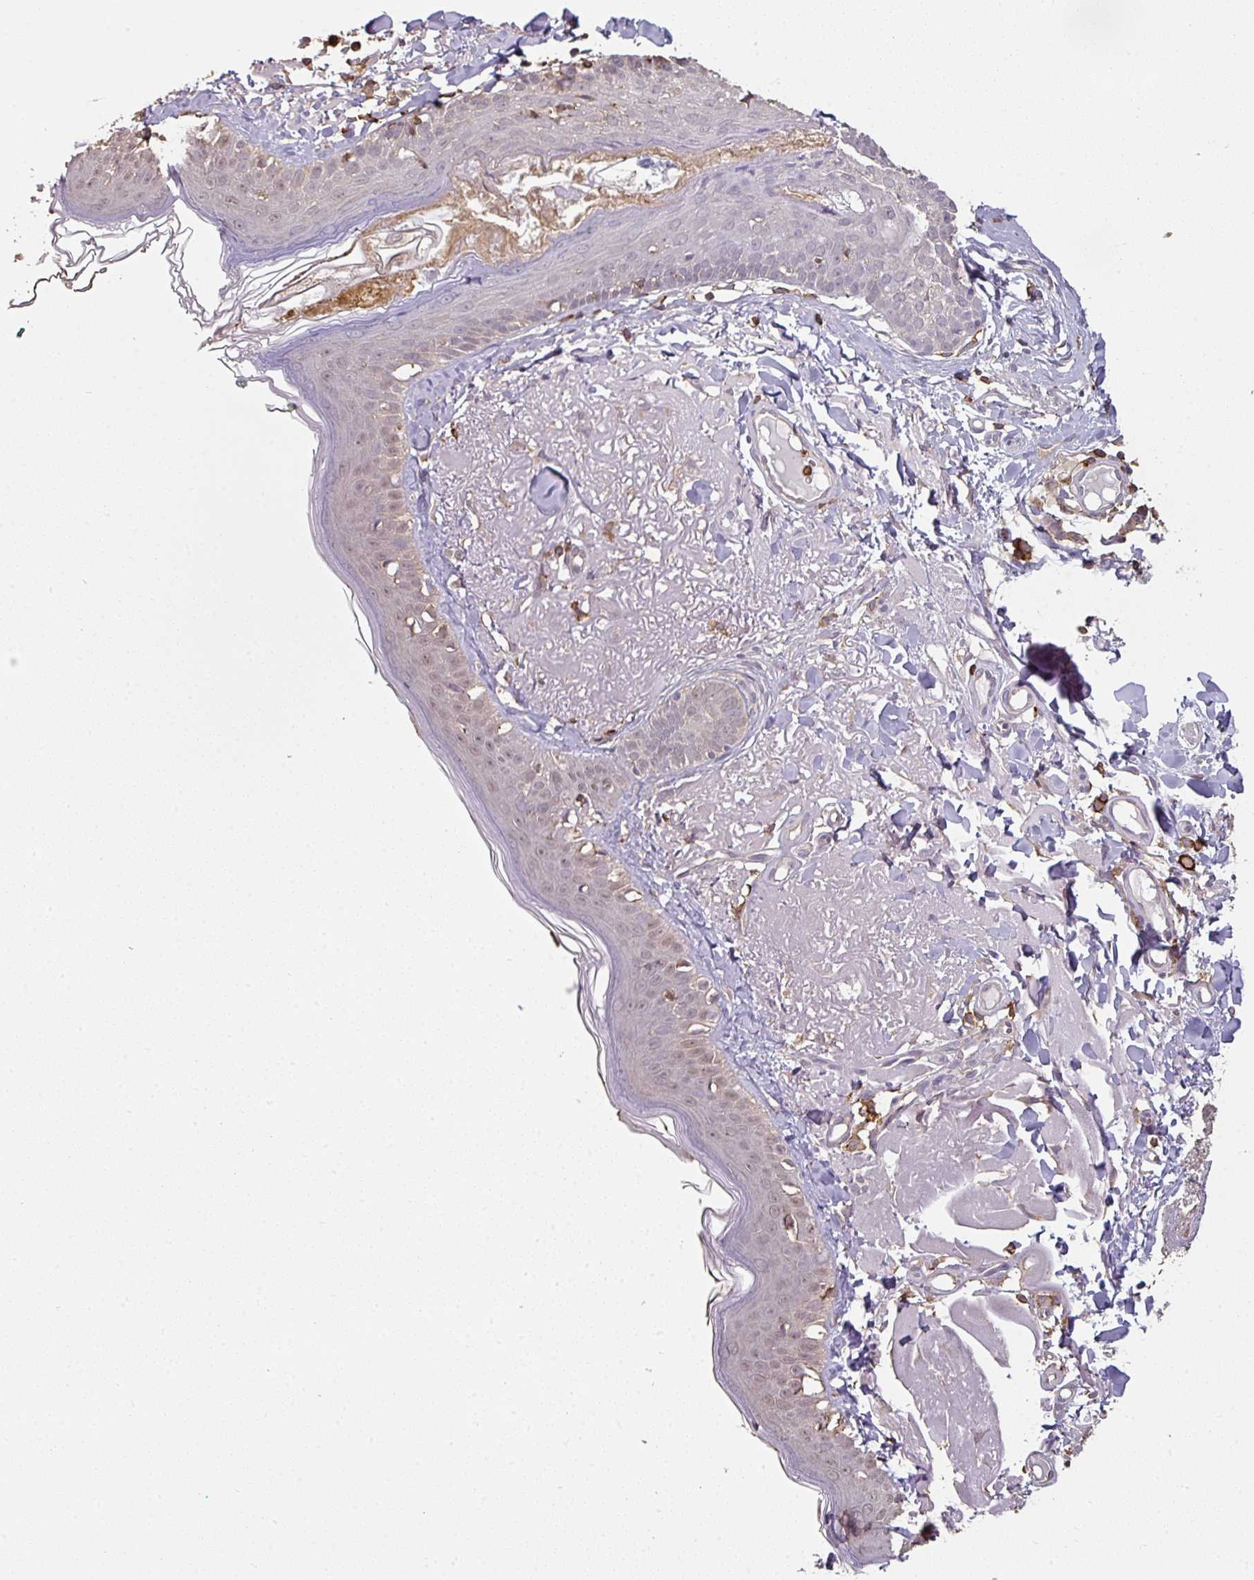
{"staining": {"intensity": "negative", "quantity": "none", "location": "none"}, "tissue": "skin", "cell_type": "Fibroblasts", "image_type": "normal", "snomed": [{"axis": "morphology", "description": "Normal tissue, NOS"}, {"axis": "morphology", "description": "Malignant melanoma, NOS"}, {"axis": "topography", "description": "Skin"}], "caption": "Immunohistochemistry histopathology image of unremarkable skin: skin stained with DAB displays no significant protein expression in fibroblasts. The staining is performed using DAB (3,3'-diaminobenzidine) brown chromogen with nuclei counter-stained in using hematoxylin.", "gene": "OLFML2B", "patient": {"sex": "male", "age": 80}}